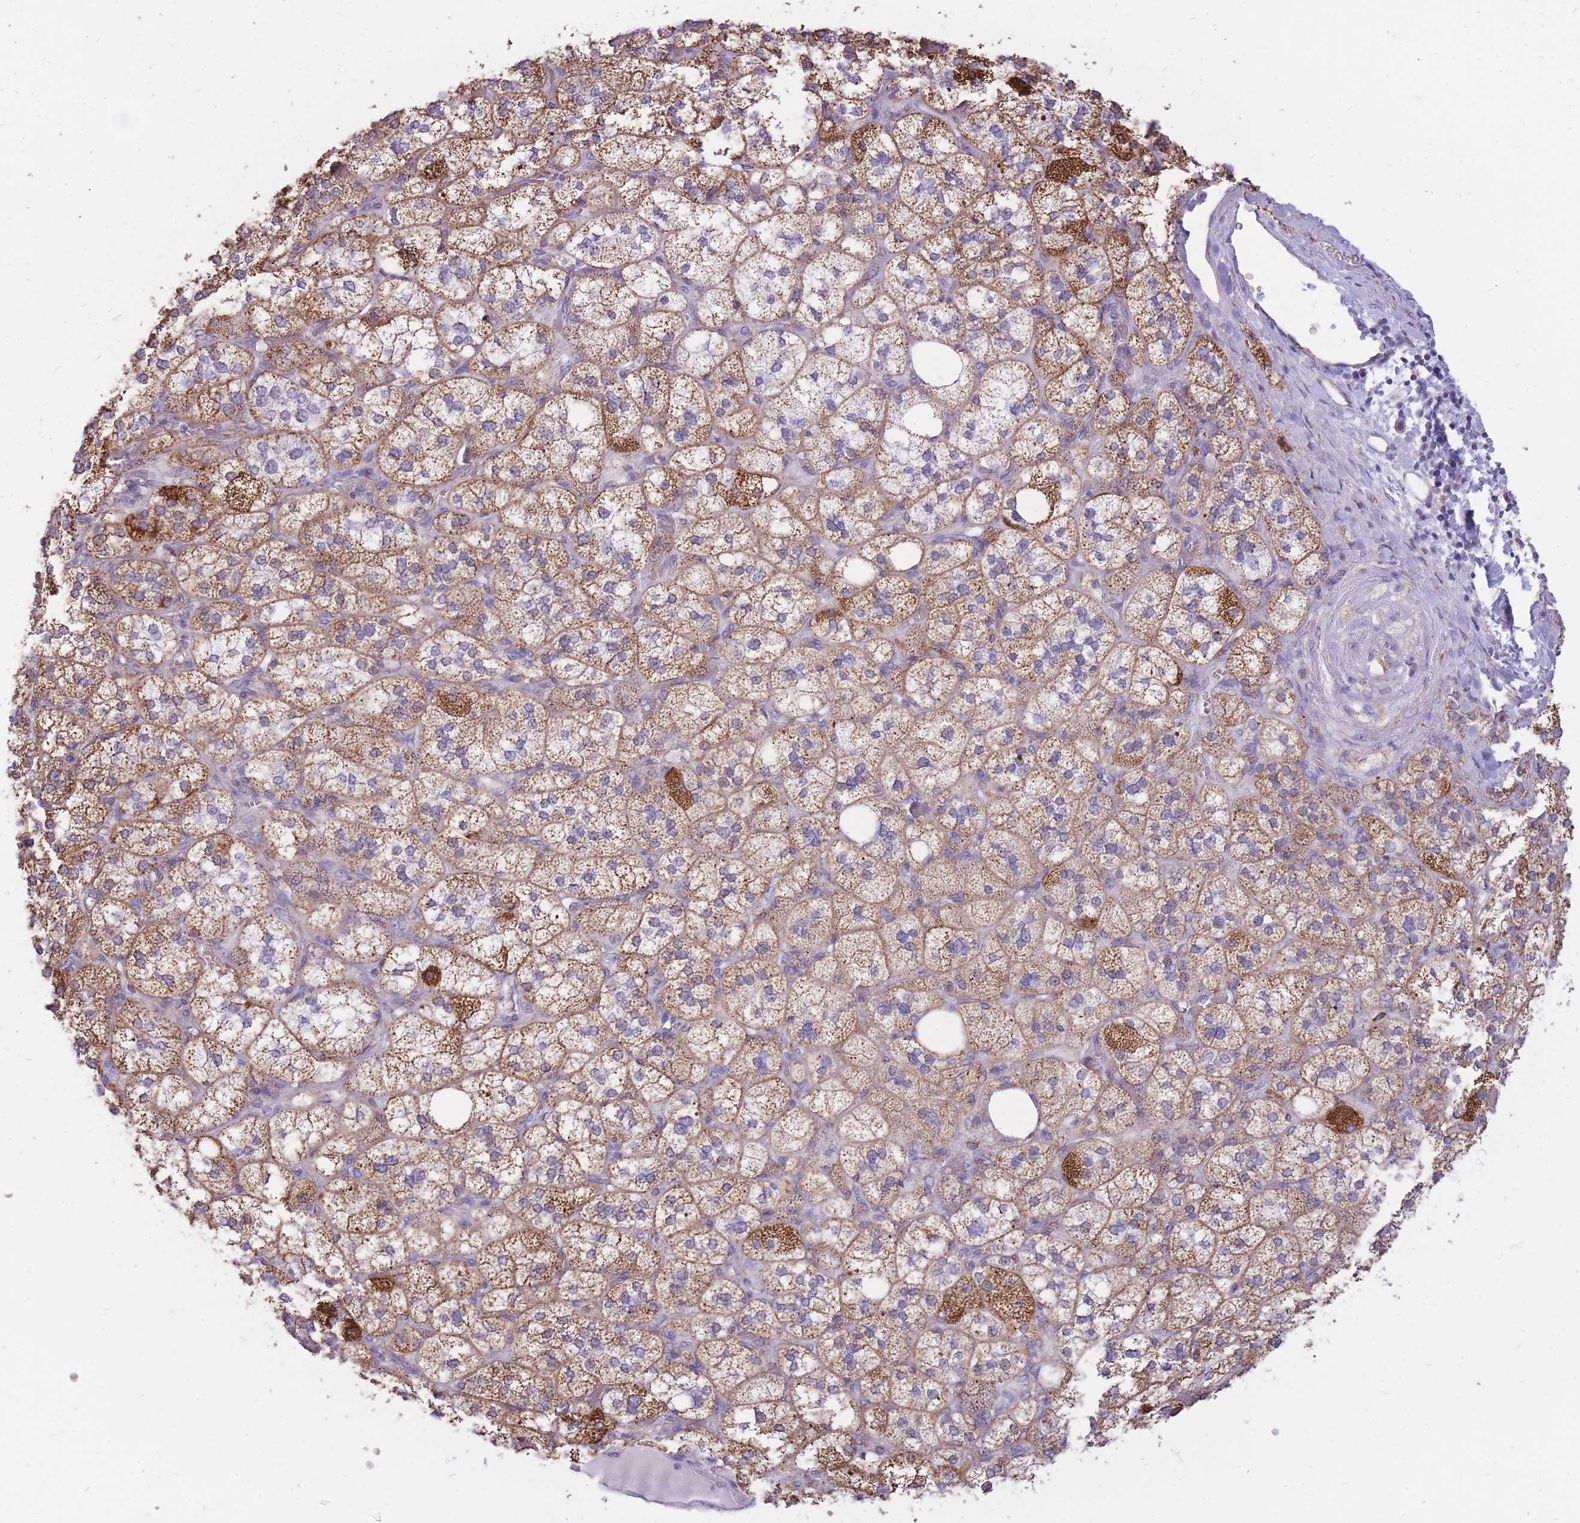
{"staining": {"intensity": "strong", "quantity": "<25%", "location": "cytoplasmic/membranous"}, "tissue": "adrenal gland", "cell_type": "Glandular cells", "image_type": "normal", "snomed": [{"axis": "morphology", "description": "Normal tissue, NOS"}, {"axis": "topography", "description": "Adrenal gland"}], "caption": "Protein expression by immunohistochemistry (IHC) displays strong cytoplasmic/membranous positivity in about <25% of glandular cells in normal adrenal gland. Nuclei are stained in blue.", "gene": "PCSK1", "patient": {"sex": "male", "age": 61}}